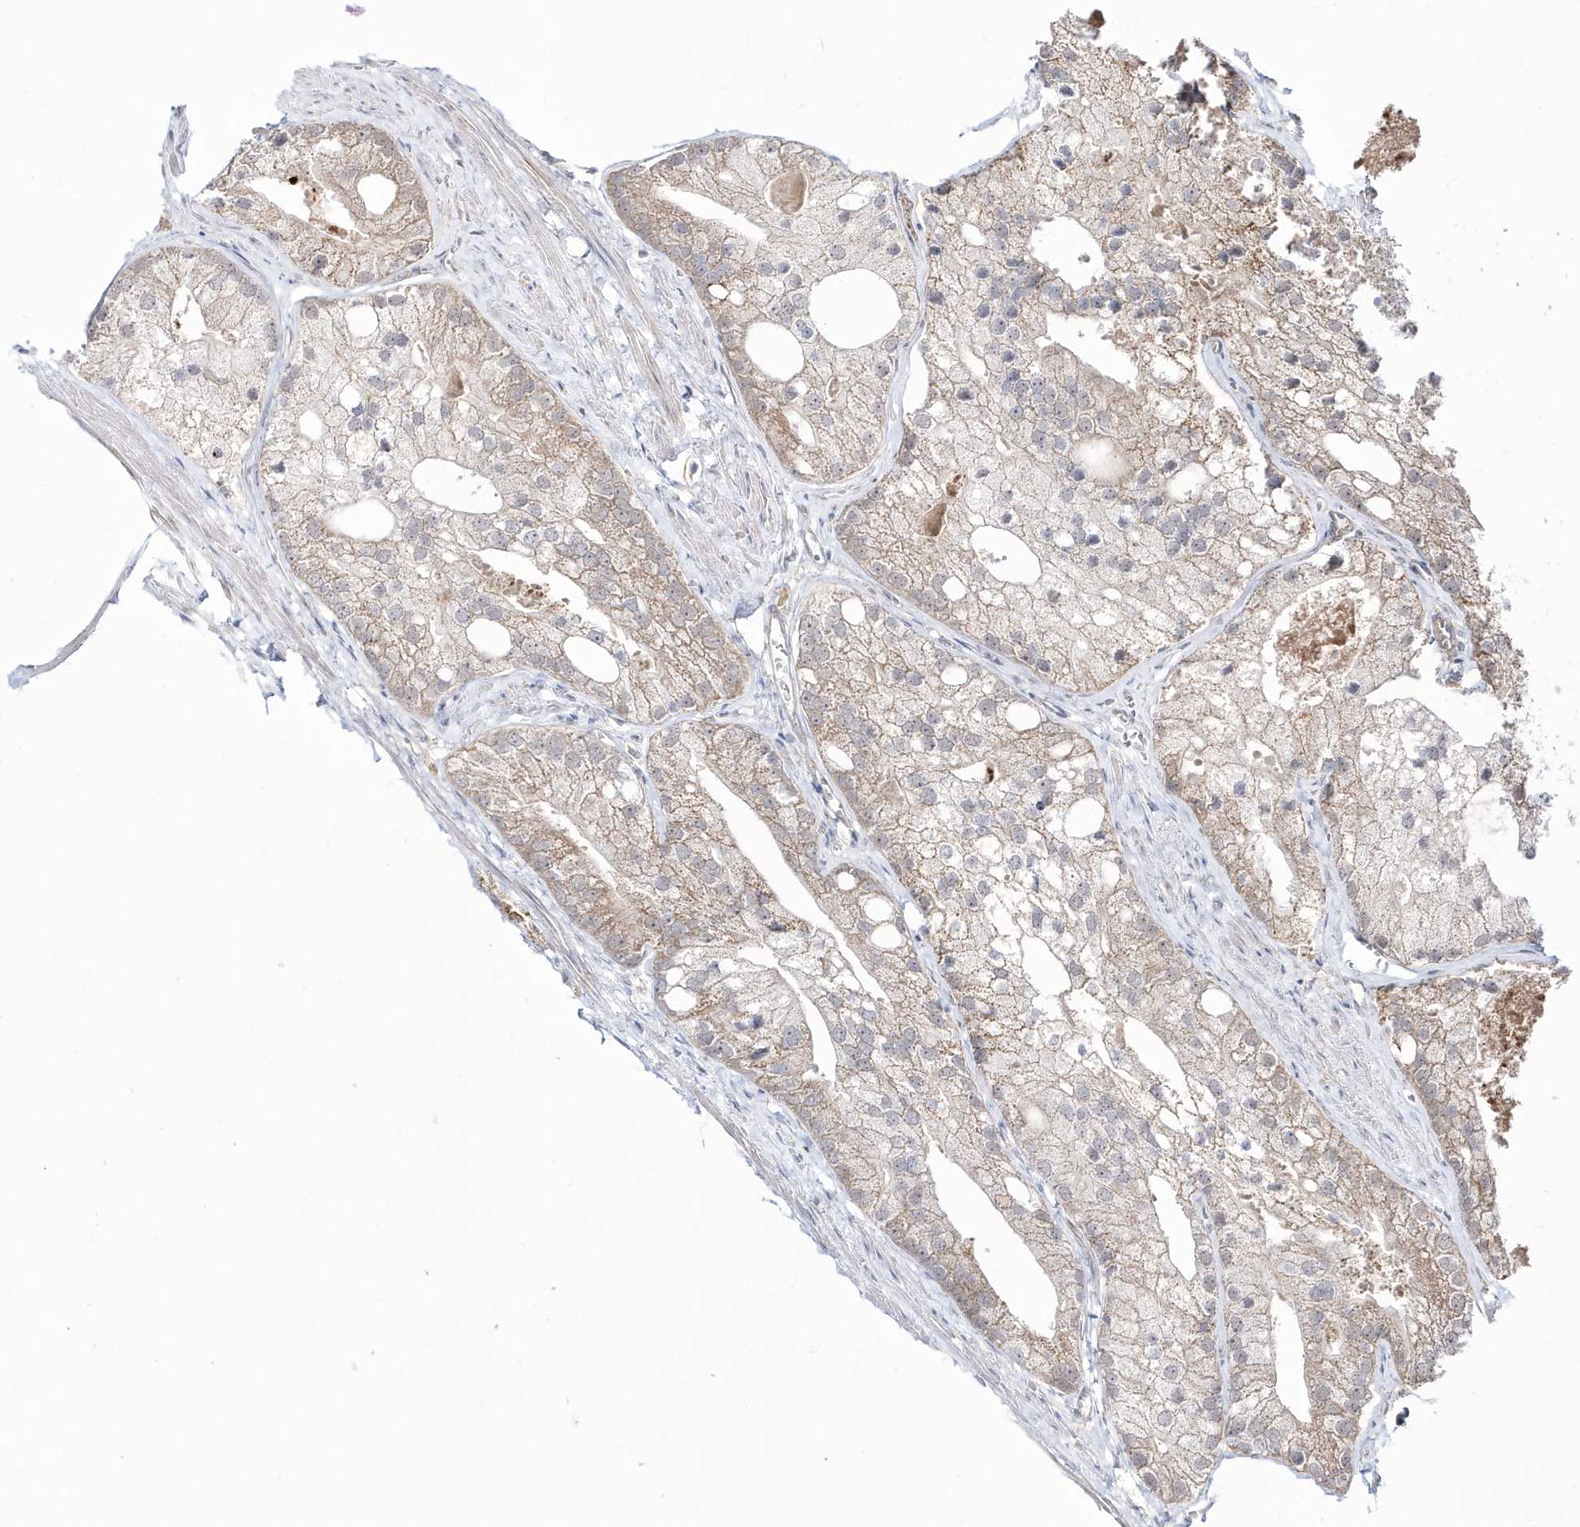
{"staining": {"intensity": "weak", "quantity": "<25%", "location": "cytoplasmic/membranous"}, "tissue": "prostate cancer", "cell_type": "Tumor cells", "image_type": "cancer", "snomed": [{"axis": "morphology", "description": "Adenocarcinoma, Low grade"}, {"axis": "topography", "description": "Prostate"}], "caption": "Immunohistochemical staining of prostate adenocarcinoma (low-grade) displays no significant positivity in tumor cells.", "gene": "DALRD3", "patient": {"sex": "male", "age": 69}}